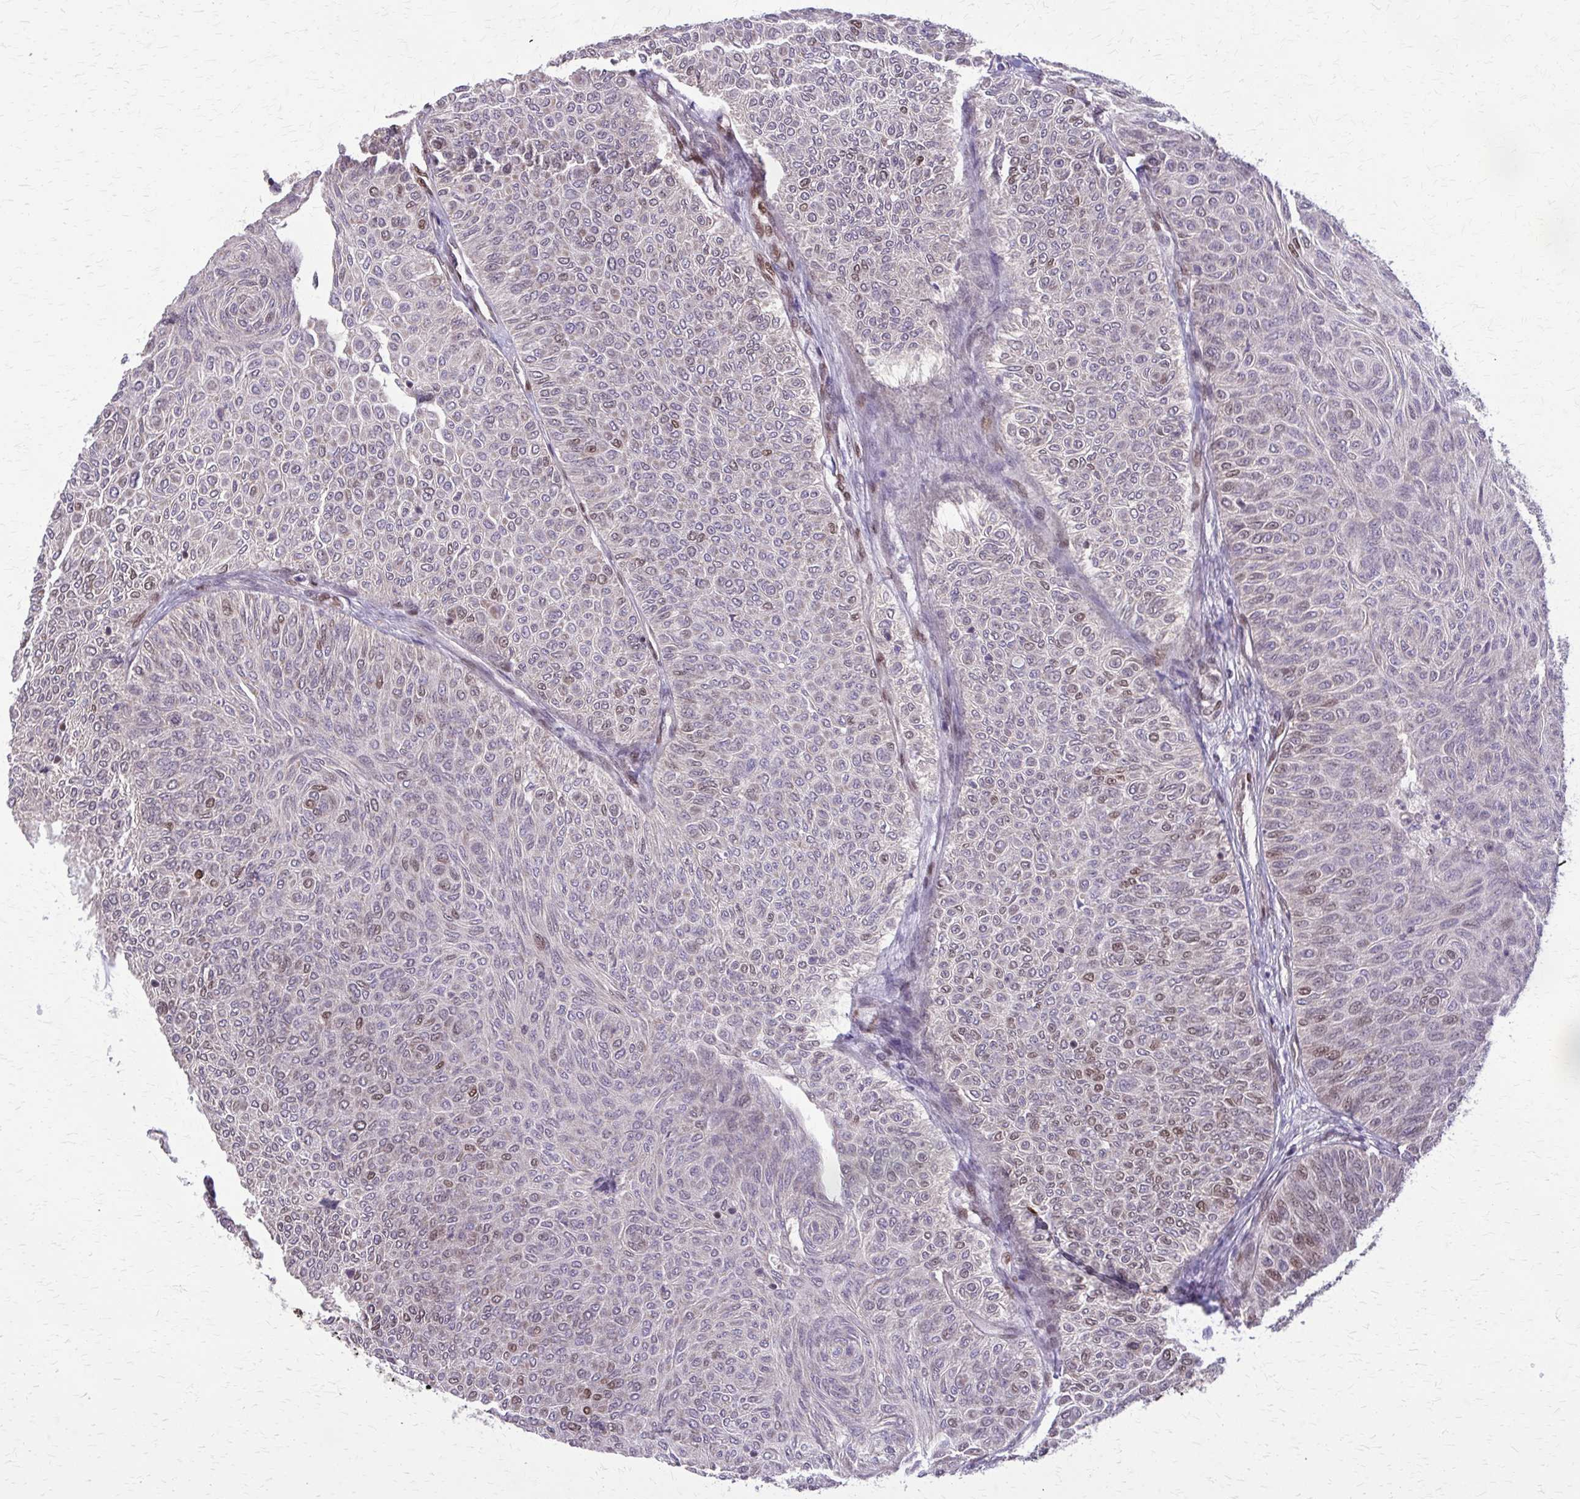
{"staining": {"intensity": "moderate", "quantity": "<25%", "location": "nuclear"}, "tissue": "urothelial cancer", "cell_type": "Tumor cells", "image_type": "cancer", "snomed": [{"axis": "morphology", "description": "Urothelial carcinoma, Low grade"}, {"axis": "topography", "description": "Urinary bladder"}], "caption": "Protein analysis of urothelial cancer tissue demonstrates moderate nuclear staining in approximately <25% of tumor cells. (IHC, brightfield microscopy, high magnification).", "gene": "TTF1", "patient": {"sex": "male", "age": 78}}